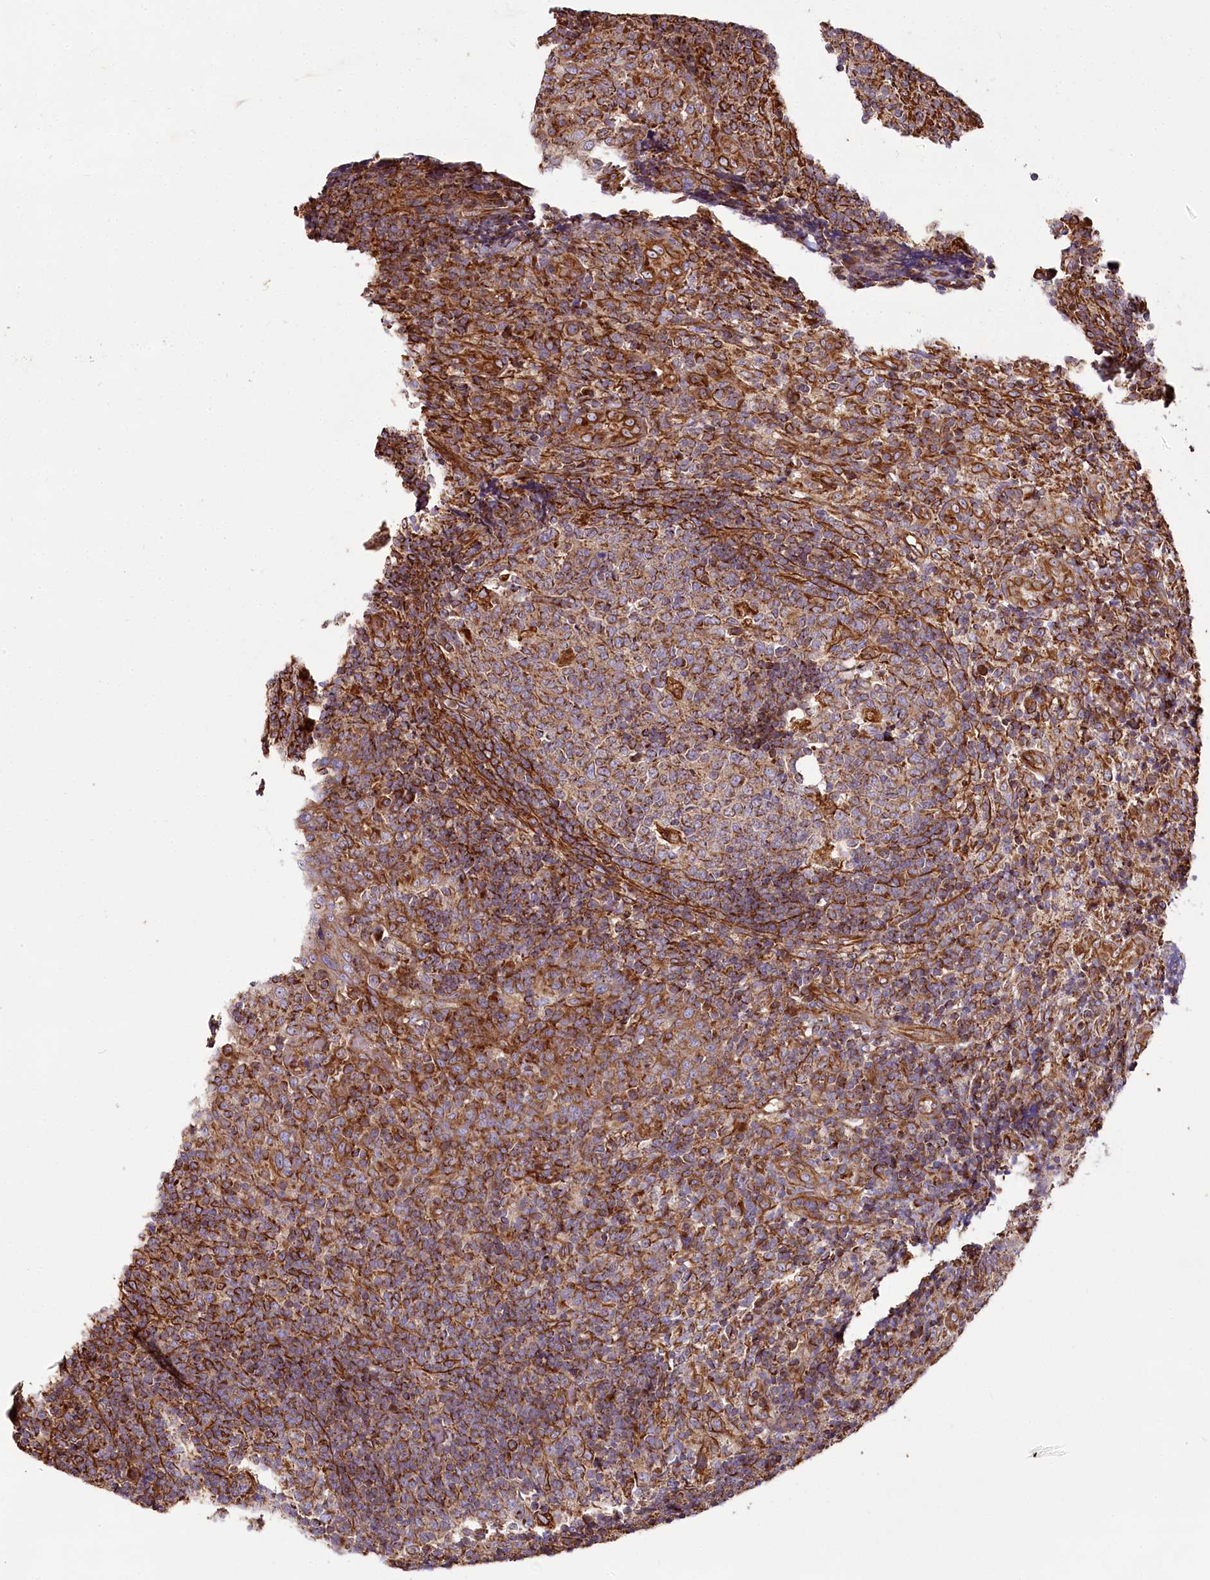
{"staining": {"intensity": "moderate", "quantity": ">75%", "location": "cytoplasmic/membranous"}, "tissue": "tonsil", "cell_type": "Germinal center cells", "image_type": "normal", "snomed": [{"axis": "morphology", "description": "Normal tissue, NOS"}, {"axis": "topography", "description": "Tonsil"}], "caption": "This image displays immunohistochemistry staining of benign human tonsil, with medium moderate cytoplasmic/membranous staining in approximately >75% of germinal center cells.", "gene": "THUMPD3", "patient": {"sex": "female", "age": 19}}